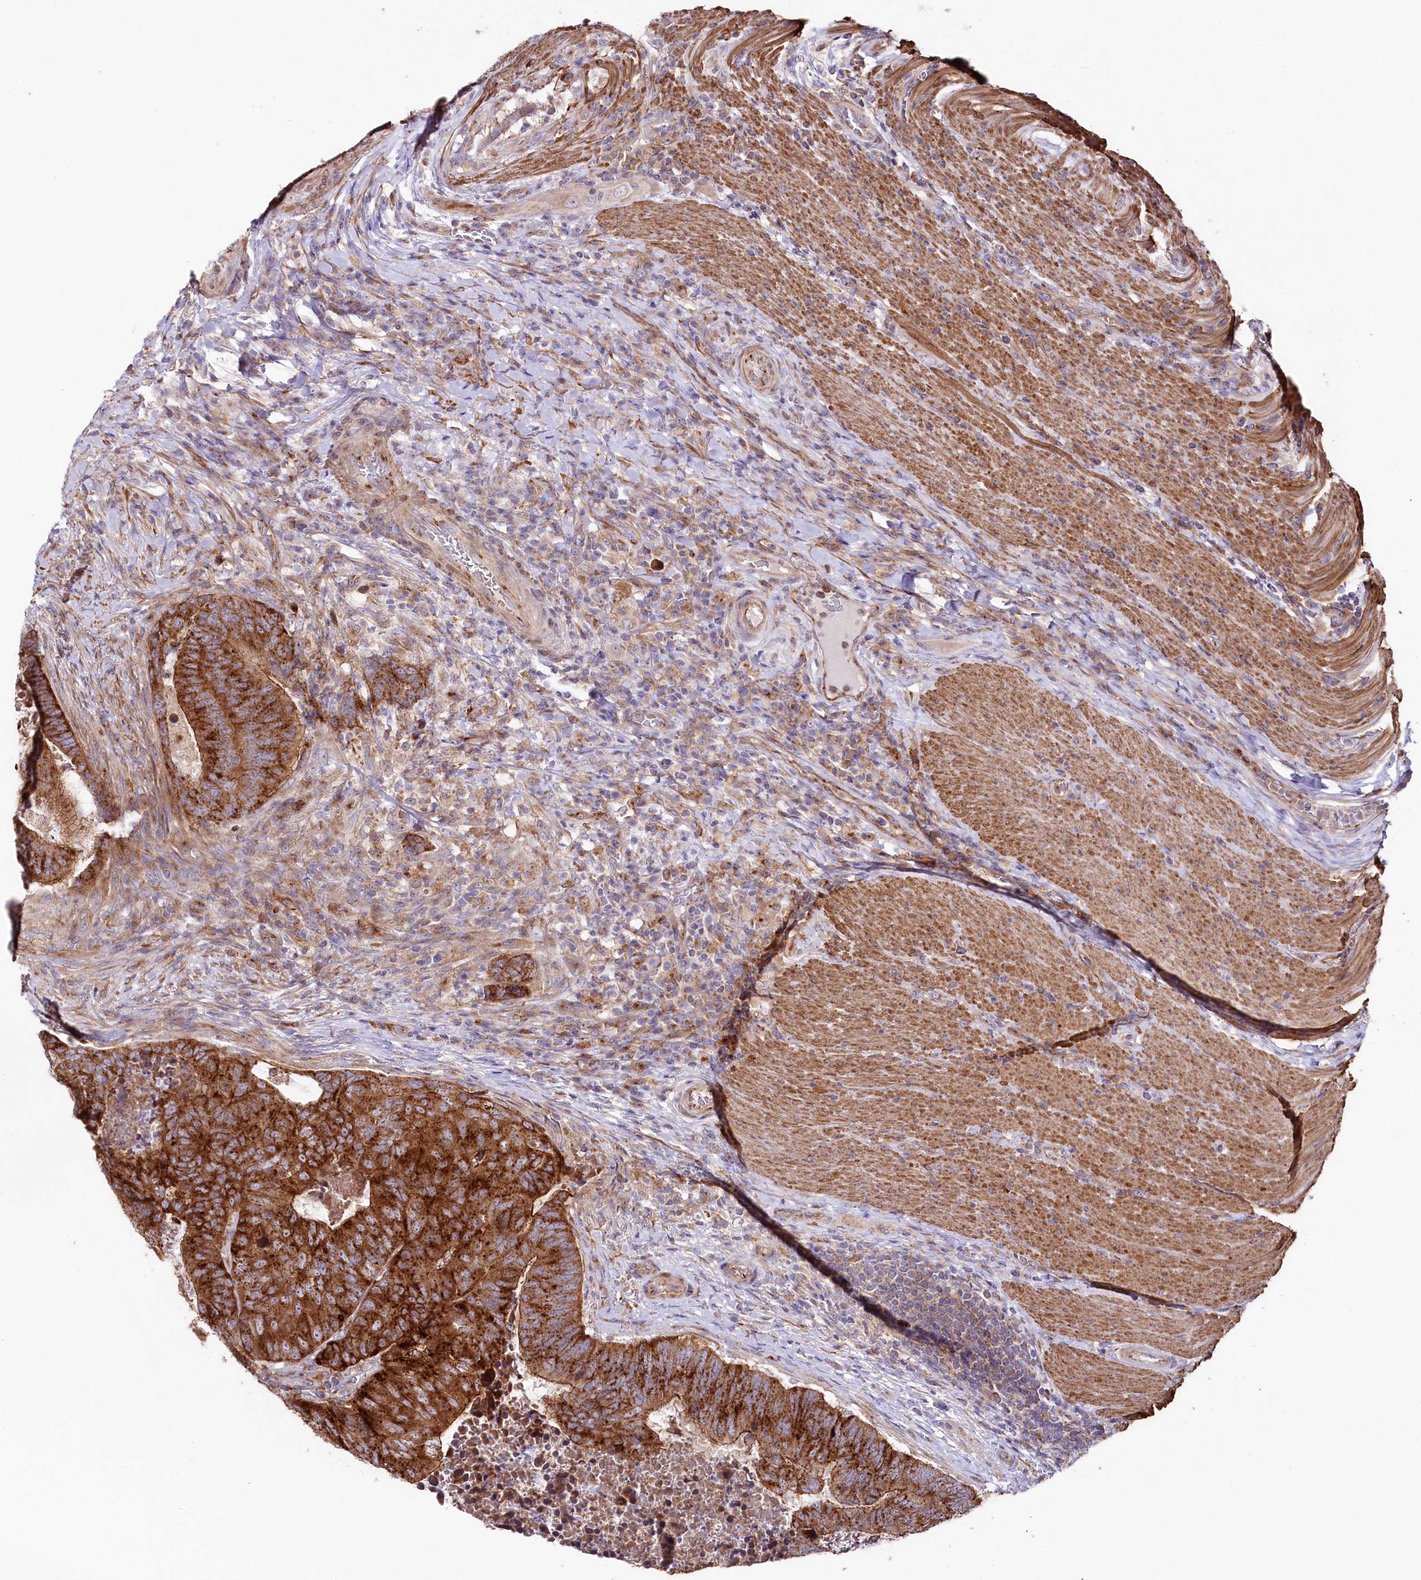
{"staining": {"intensity": "strong", "quantity": ">75%", "location": "cytoplasmic/membranous"}, "tissue": "colorectal cancer", "cell_type": "Tumor cells", "image_type": "cancer", "snomed": [{"axis": "morphology", "description": "Adenocarcinoma, NOS"}, {"axis": "topography", "description": "Colon"}], "caption": "This image demonstrates IHC staining of human adenocarcinoma (colorectal), with high strong cytoplasmic/membranous positivity in approximately >75% of tumor cells.", "gene": "STX6", "patient": {"sex": "female", "age": 67}}